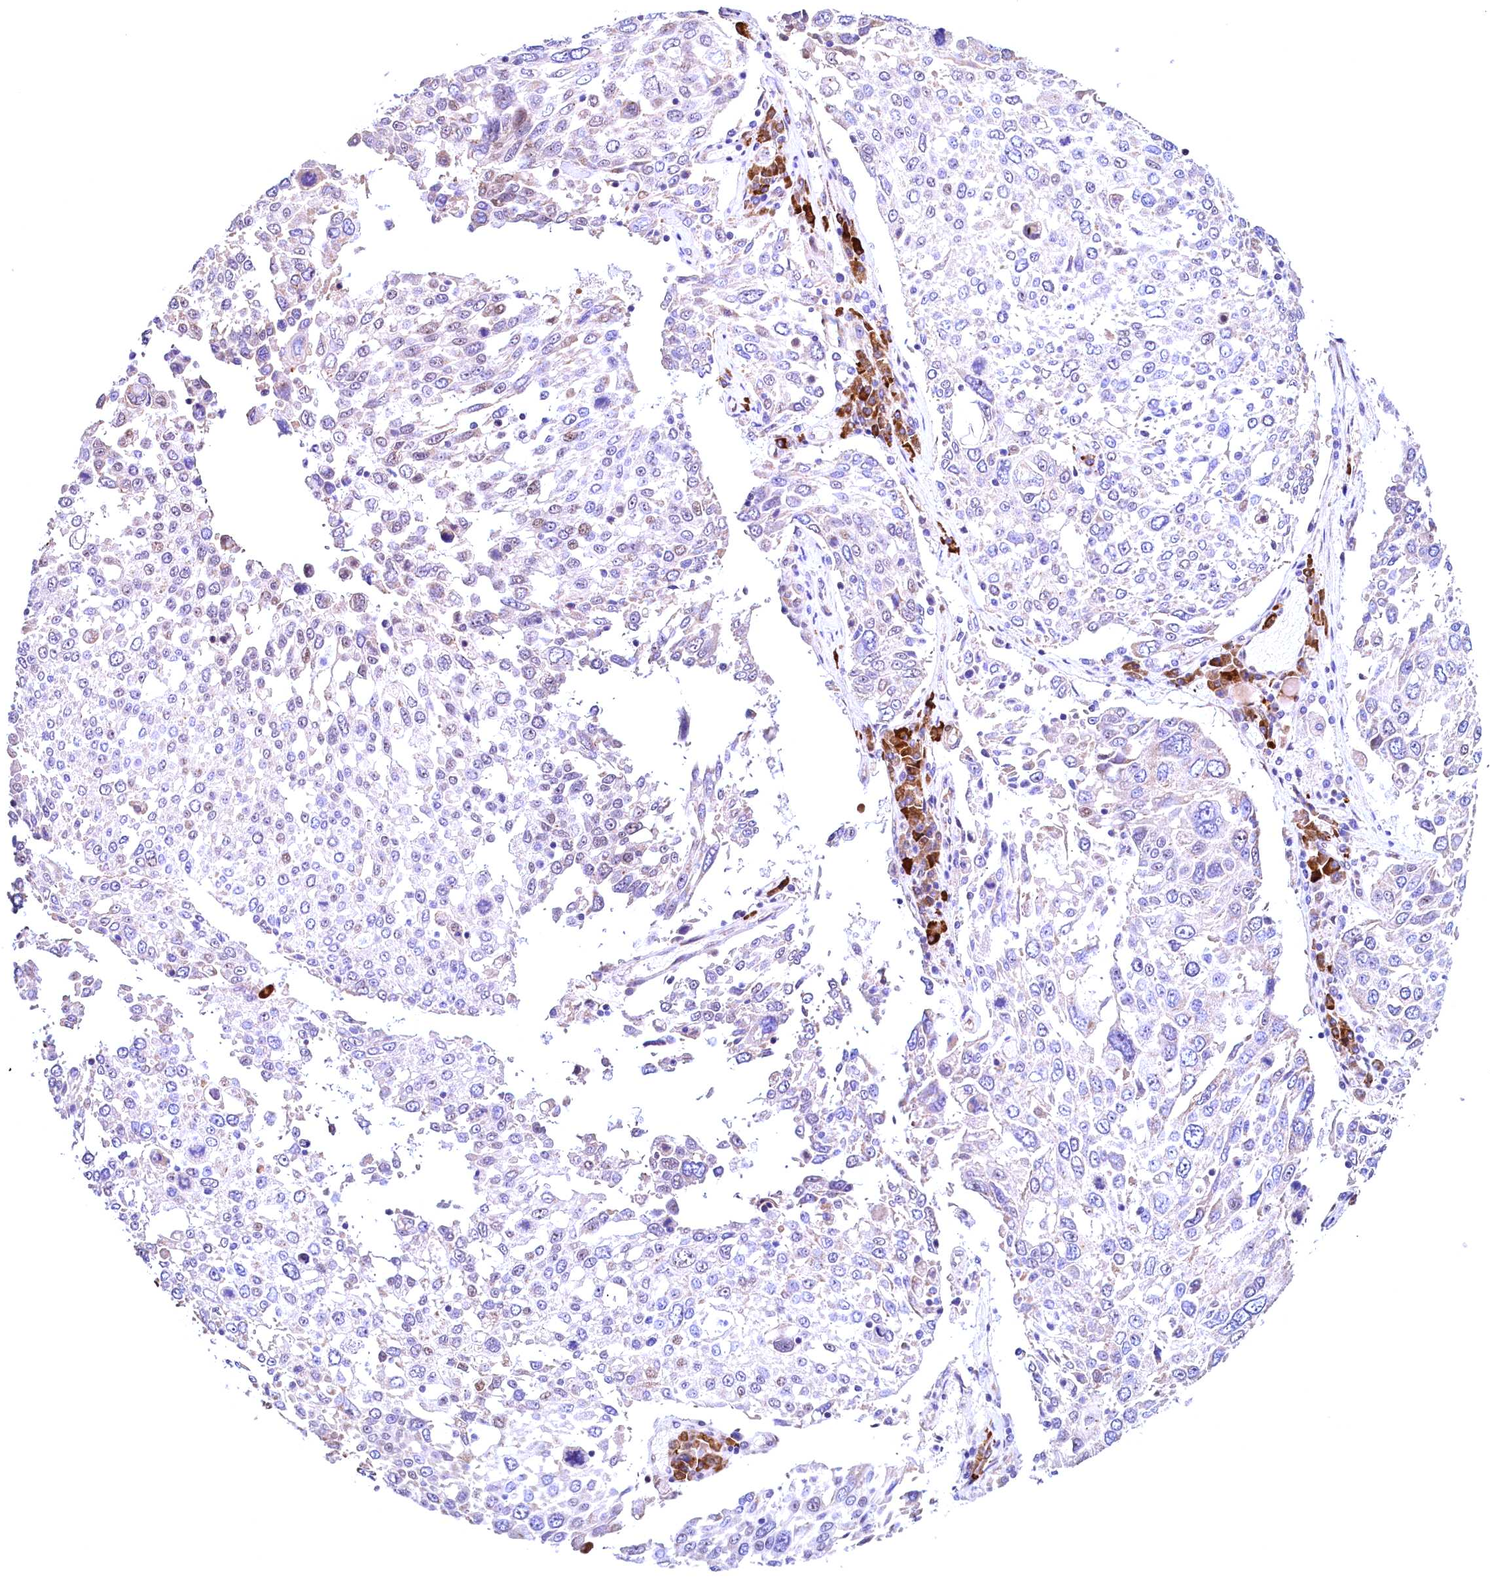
{"staining": {"intensity": "weak", "quantity": "<25%", "location": "cytoplasmic/membranous"}, "tissue": "lung cancer", "cell_type": "Tumor cells", "image_type": "cancer", "snomed": [{"axis": "morphology", "description": "Squamous cell carcinoma, NOS"}, {"axis": "topography", "description": "Lung"}], "caption": "Tumor cells are negative for protein expression in human lung cancer. (DAB immunohistochemistry visualized using brightfield microscopy, high magnification).", "gene": "RBFA", "patient": {"sex": "male", "age": 65}}